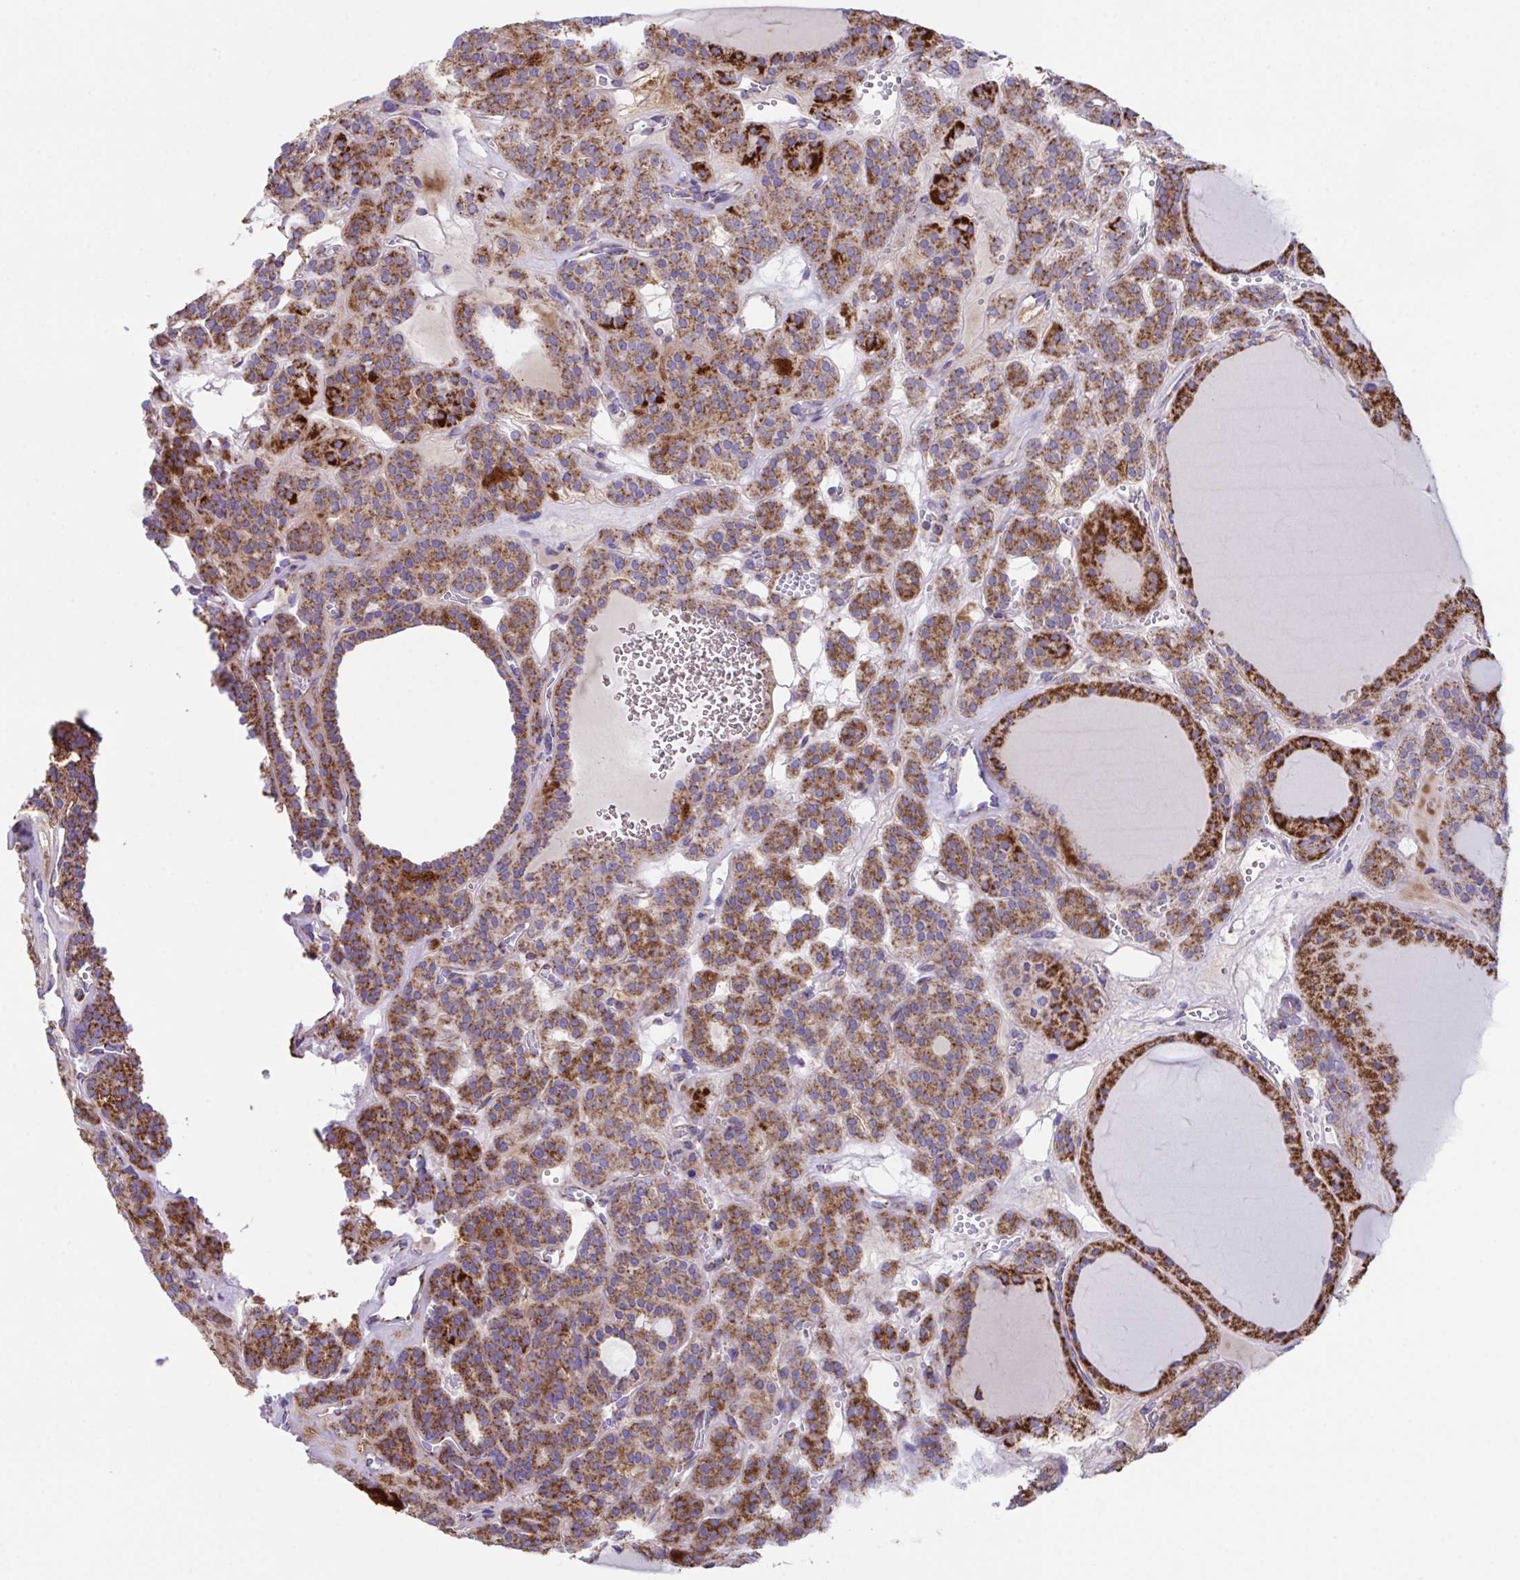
{"staining": {"intensity": "strong", "quantity": ">75%", "location": "cytoplasmic/membranous"}, "tissue": "thyroid cancer", "cell_type": "Tumor cells", "image_type": "cancer", "snomed": [{"axis": "morphology", "description": "Follicular adenoma carcinoma, NOS"}, {"axis": "topography", "description": "Thyroid gland"}], "caption": "Immunohistochemistry micrograph of follicular adenoma carcinoma (thyroid) stained for a protein (brown), which demonstrates high levels of strong cytoplasmic/membranous positivity in about >75% of tumor cells.", "gene": "PCMTD2", "patient": {"sex": "female", "age": 63}}